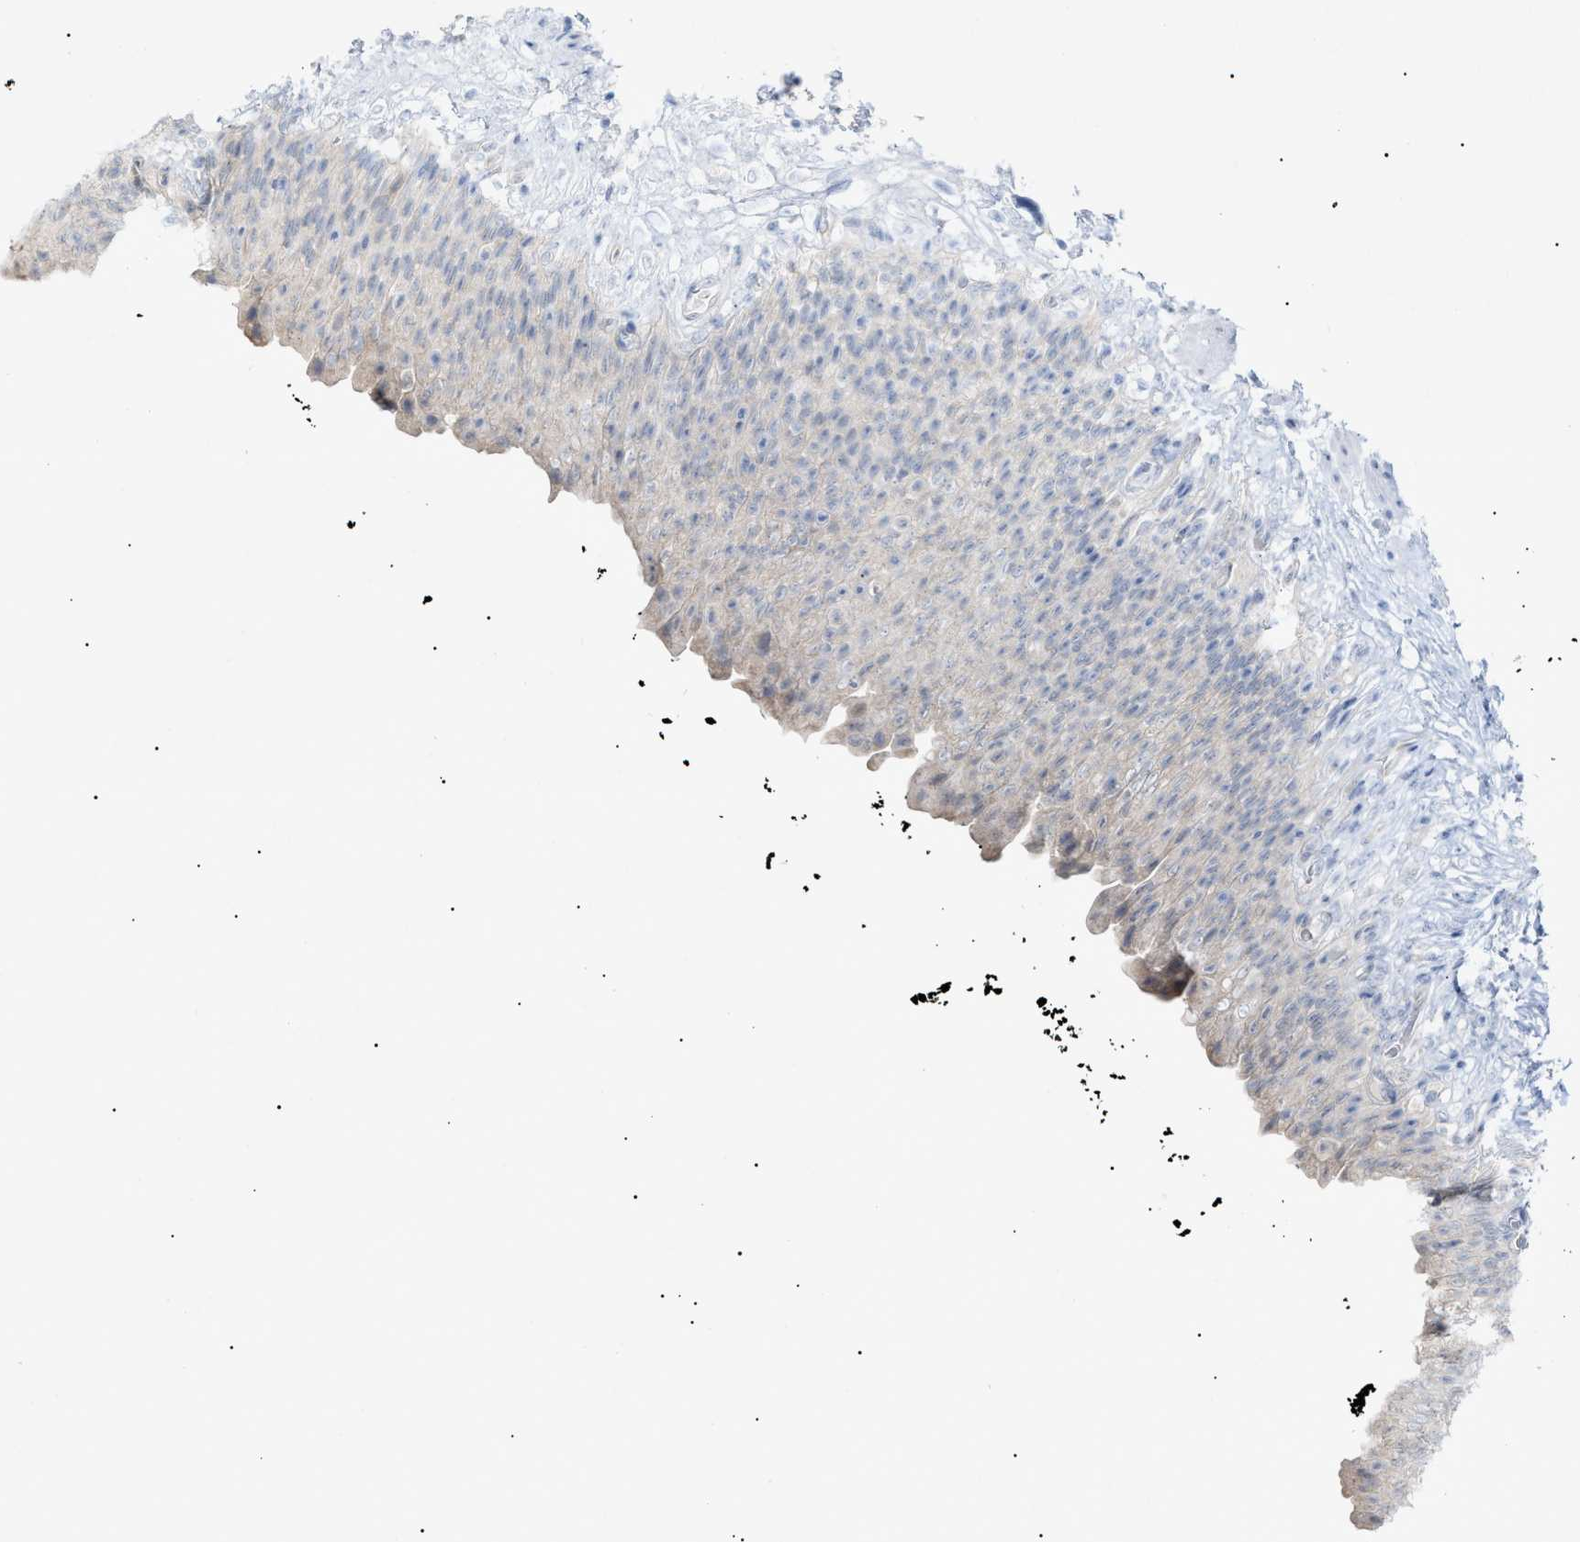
{"staining": {"intensity": "weak", "quantity": "<25%", "location": "cytoplasmic/membranous"}, "tissue": "urinary bladder", "cell_type": "Urothelial cells", "image_type": "normal", "snomed": [{"axis": "morphology", "description": "Normal tissue, NOS"}, {"axis": "topography", "description": "Urinary bladder"}], "caption": "Human urinary bladder stained for a protein using IHC reveals no positivity in urothelial cells.", "gene": "SLC25A31", "patient": {"sex": "female", "age": 79}}